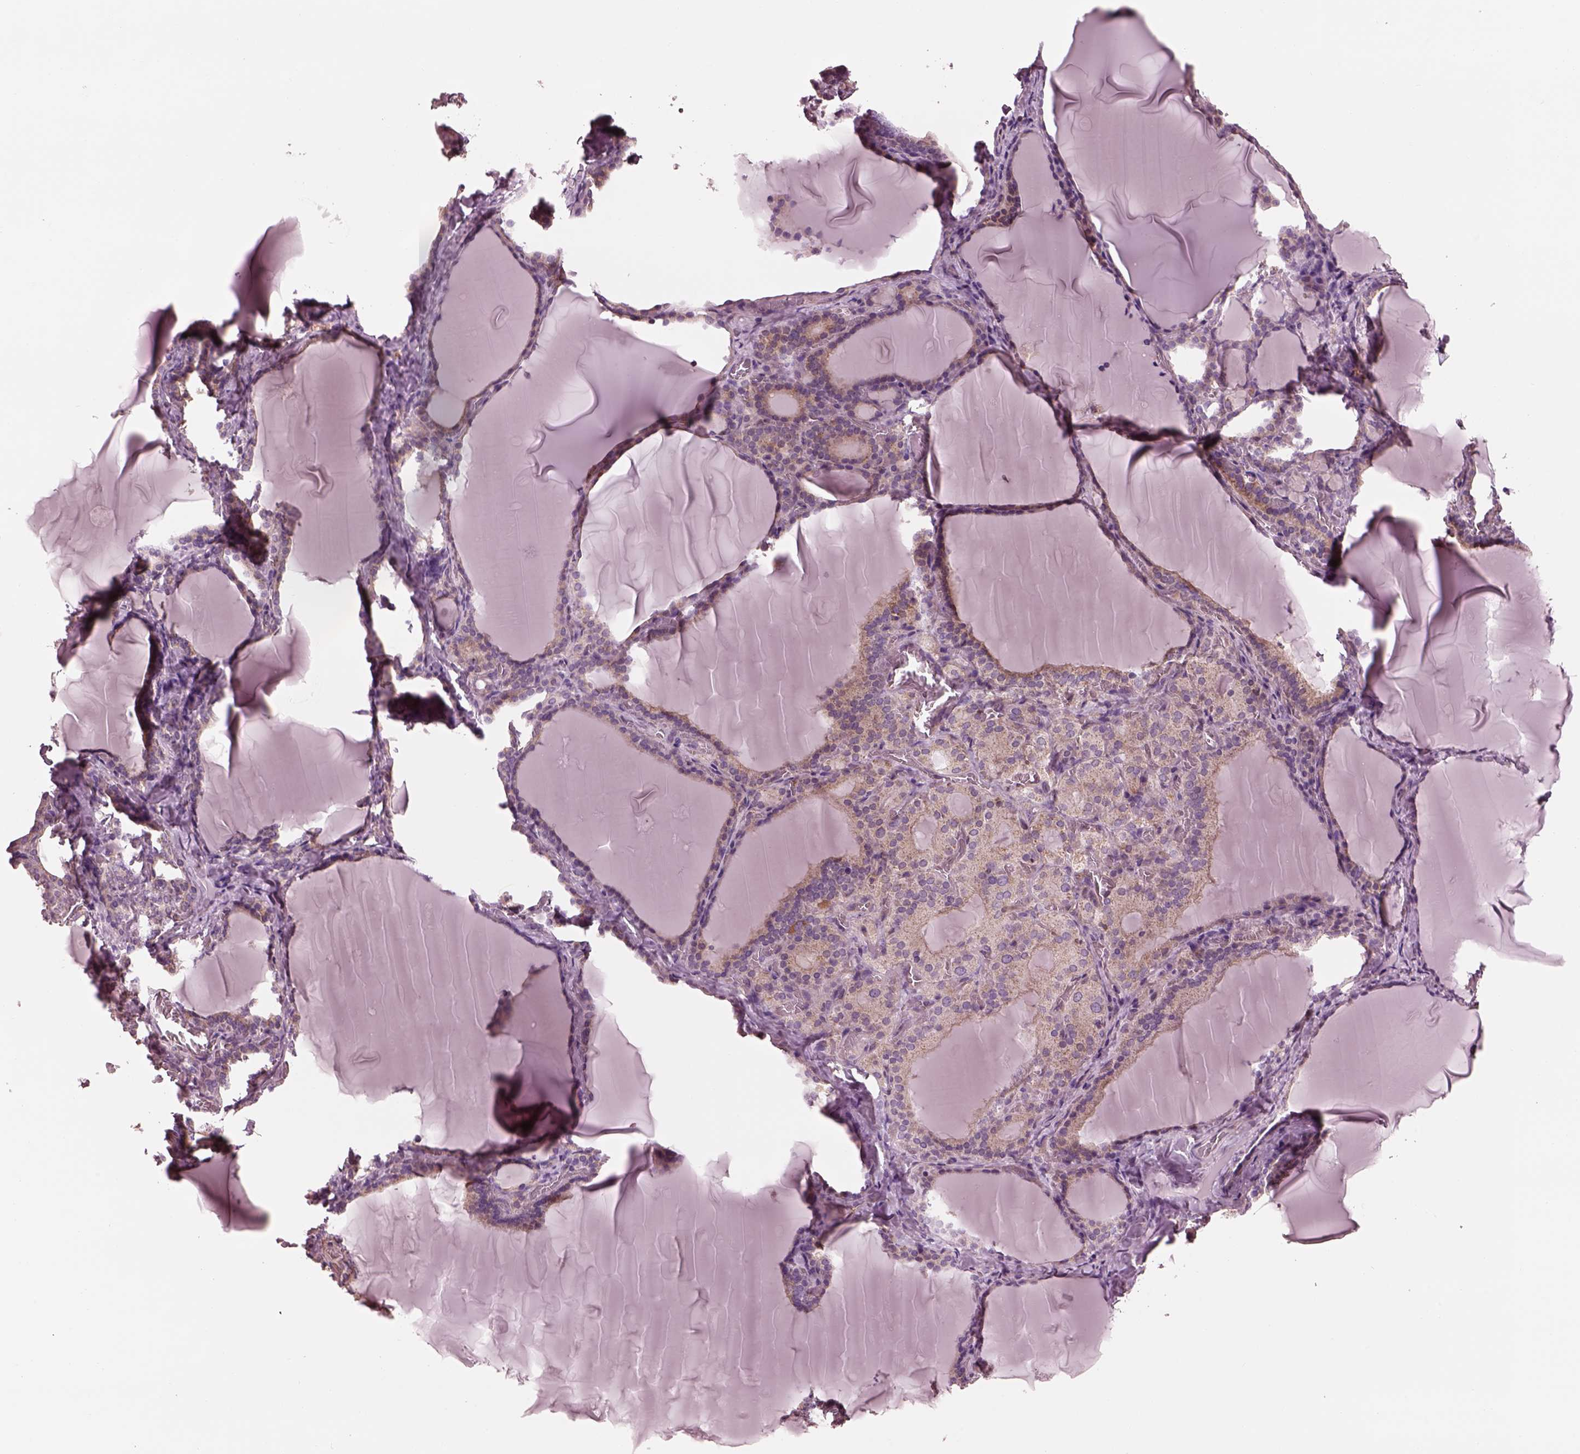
{"staining": {"intensity": "weak", "quantity": ">75%", "location": "cytoplasmic/membranous"}, "tissue": "thyroid gland", "cell_type": "Glandular cells", "image_type": "normal", "snomed": [{"axis": "morphology", "description": "Normal tissue, NOS"}, {"axis": "morphology", "description": "Hyperplasia, NOS"}, {"axis": "topography", "description": "Thyroid gland"}], "caption": "Immunohistochemical staining of unremarkable human thyroid gland demonstrates low levels of weak cytoplasmic/membranous staining in approximately >75% of glandular cells.", "gene": "STK33", "patient": {"sex": "female", "age": 27}}